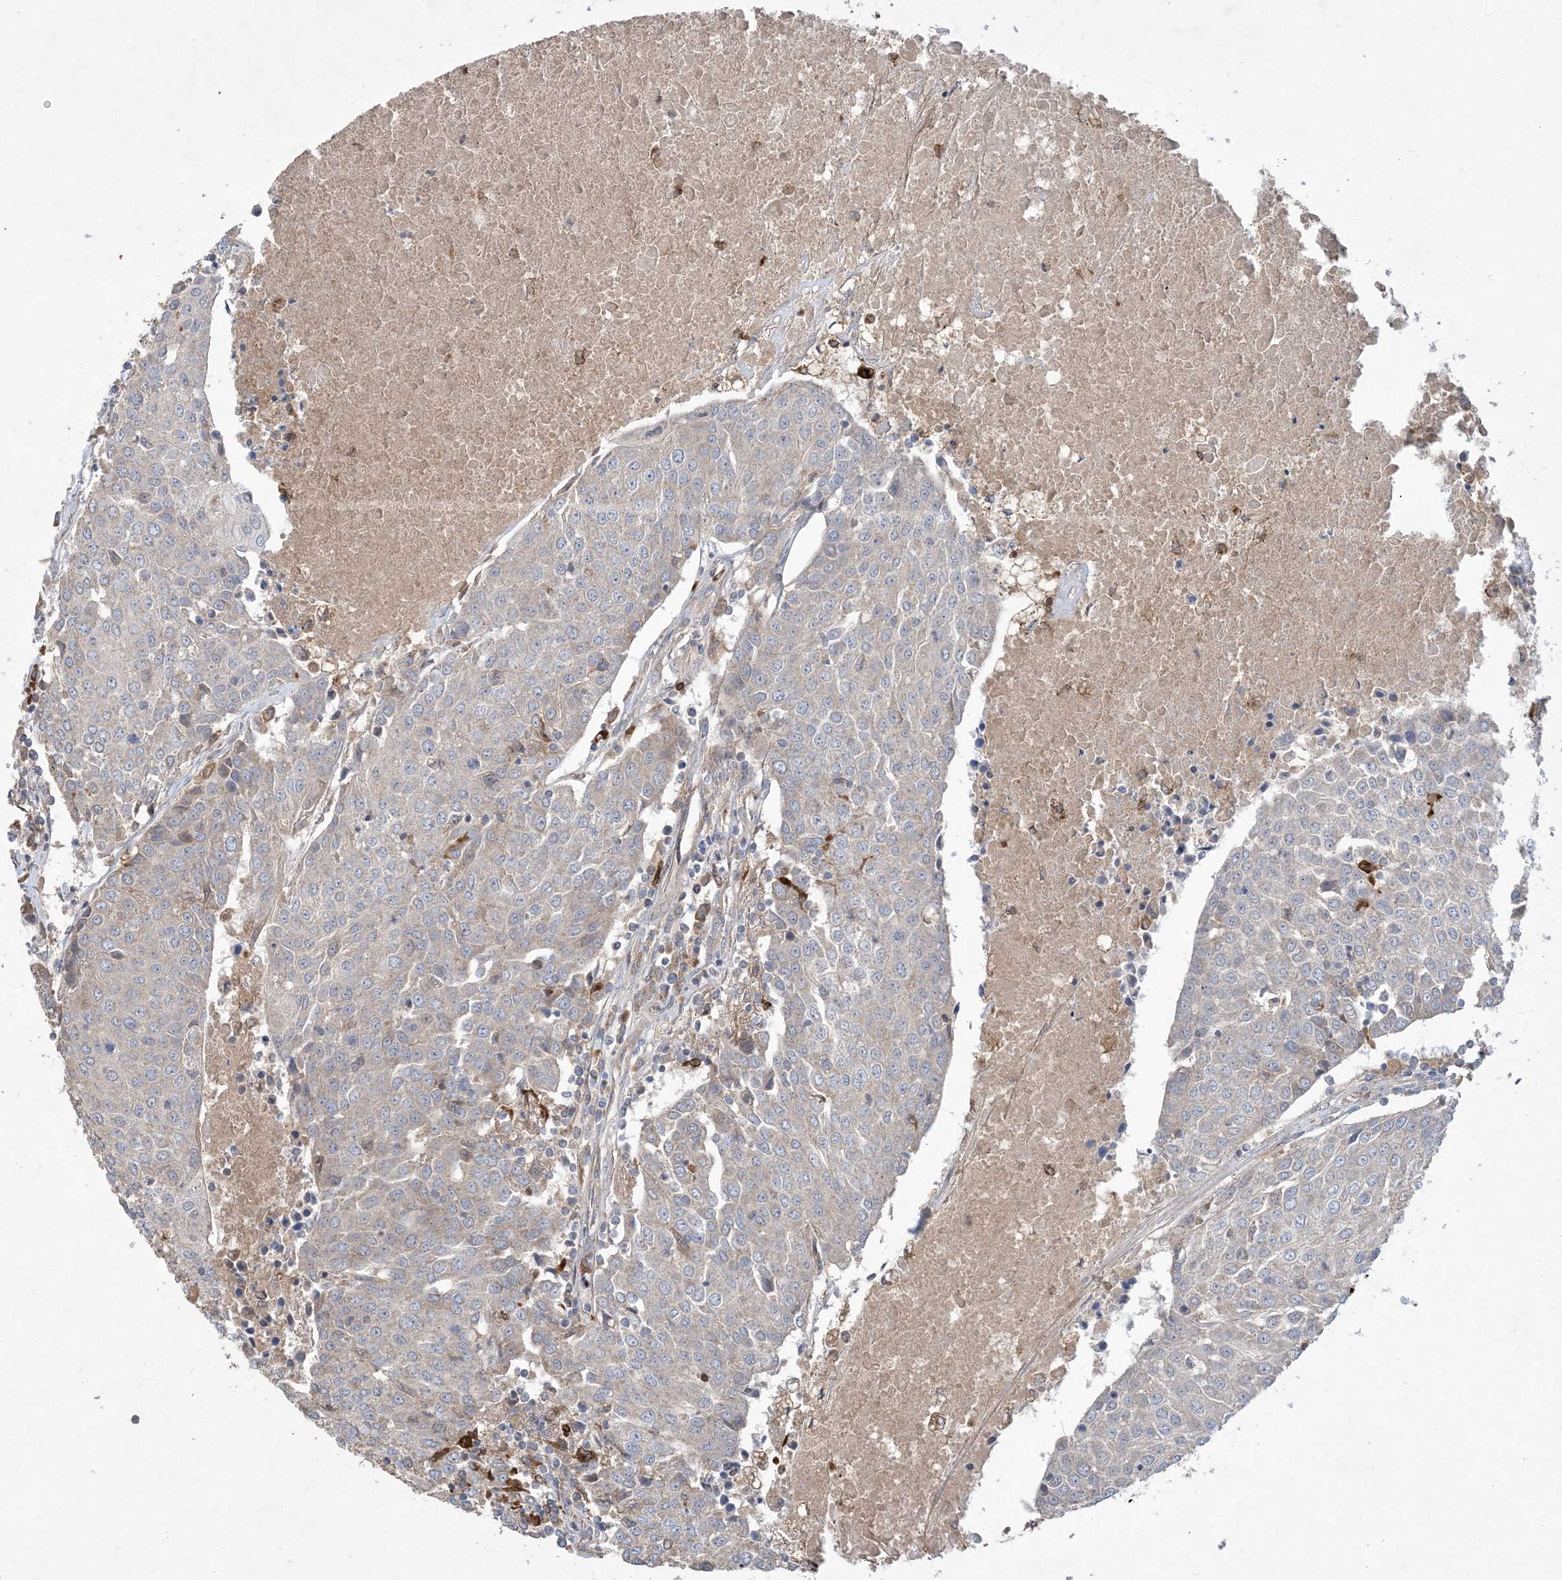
{"staining": {"intensity": "negative", "quantity": "none", "location": "none"}, "tissue": "urothelial cancer", "cell_type": "Tumor cells", "image_type": "cancer", "snomed": [{"axis": "morphology", "description": "Urothelial carcinoma, High grade"}, {"axis": "topography", "description": "Urinary bladder"}], "caption": "This is an immunohistochemistry image of human urothelial cancer. There is no positivity in tumor cells.", "gene": "MASP2", "patient": {"sex": "female", "age": 85}}